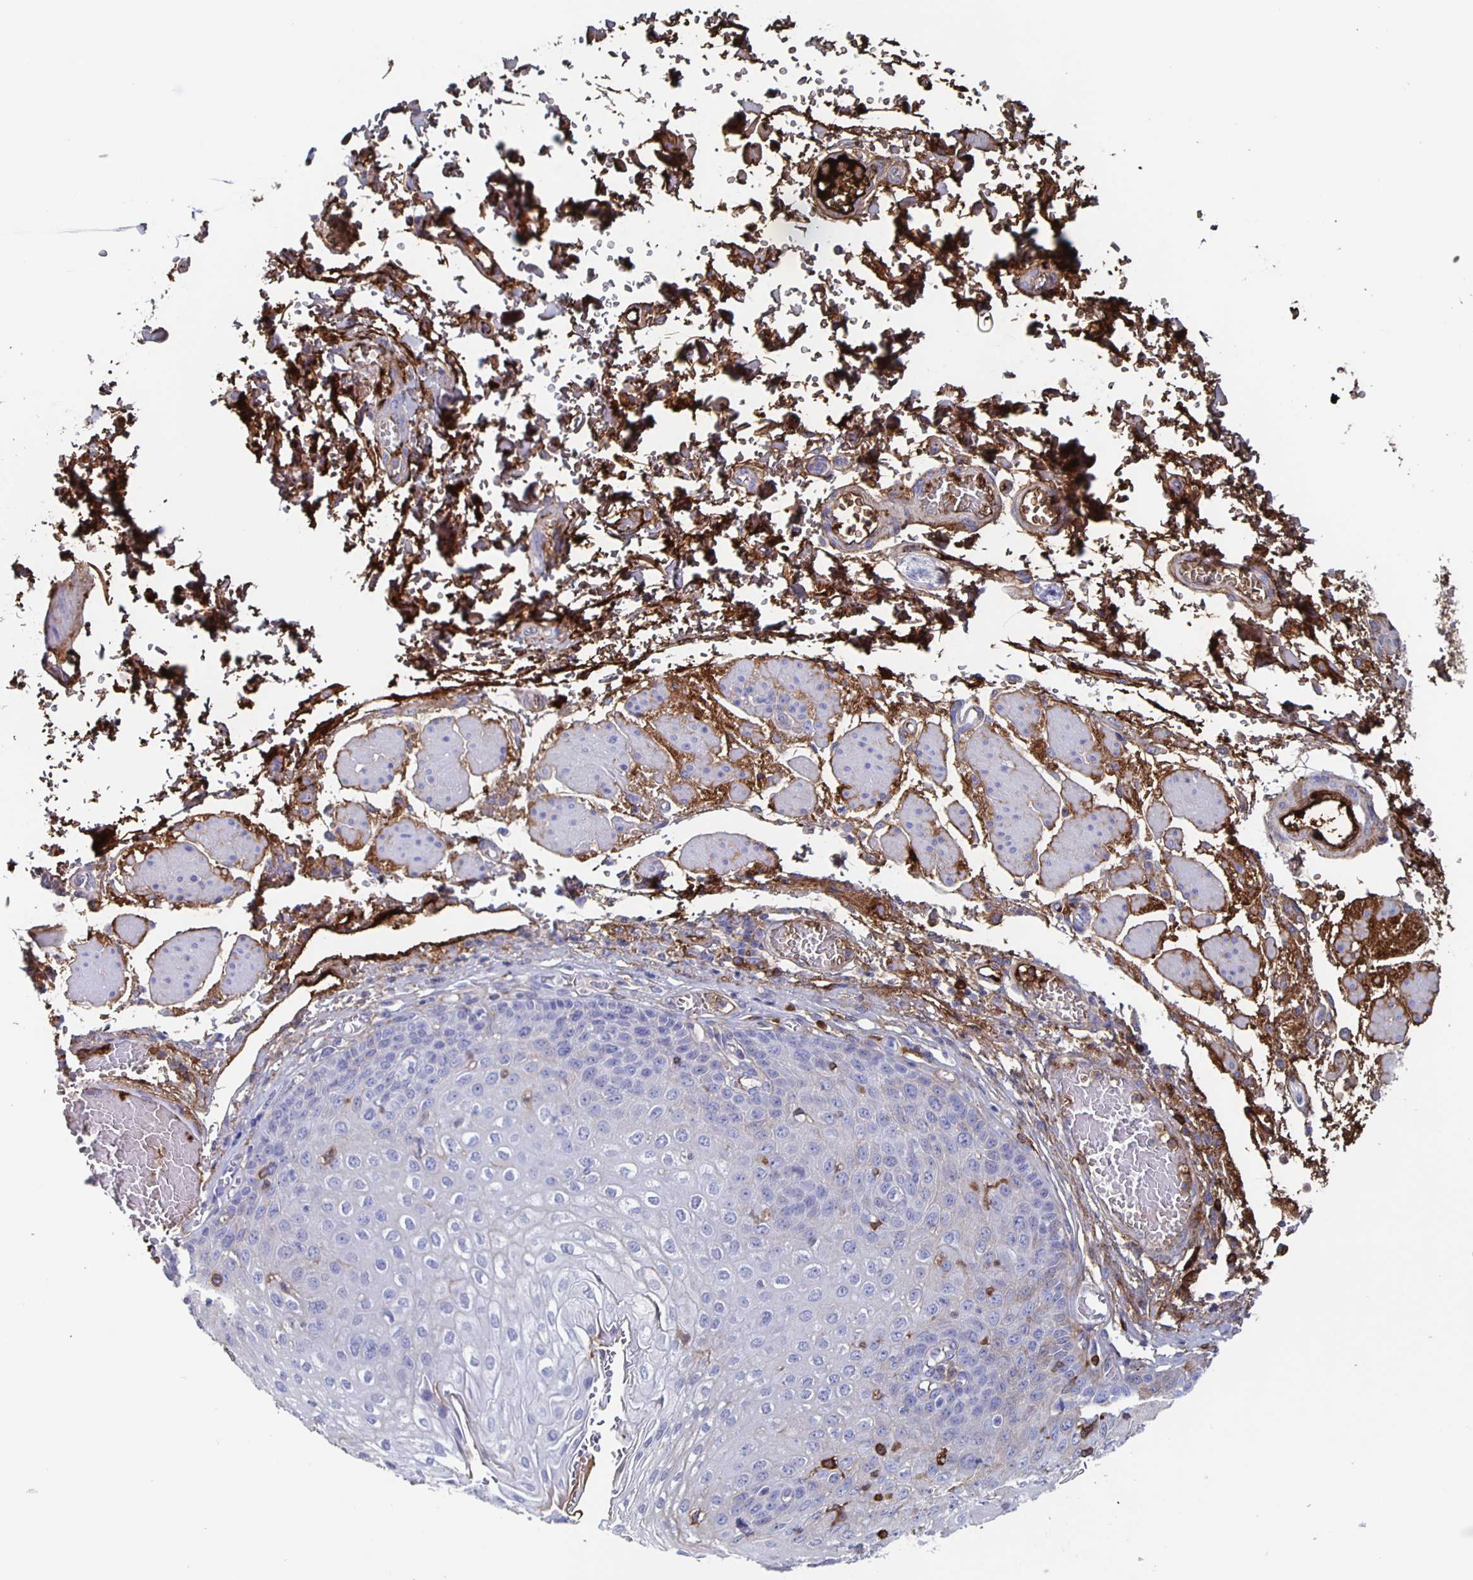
{"staining": {"intensity": "negative", "quantity": "none", "location": "none"}, "tissue": "esophagus", "cell_type": "Squamous epithelial cells", "image_type": "normal", "snomed": [{"axis": "morphology", "description": "Normal tissue, NOS"}, {"axis": "morphology", "description": "Adenocarcinoma, NOS"}, {"axis": "topography", "description": "Esophagus"}], "caption": "Immunohistochemistry (IHC) image of normal esophagus stained for a protein (brown), which exhibits no positivity in squamous epithelial cells.", "gene": "FGA", "patient": {"sex": "male", "age": 81}}